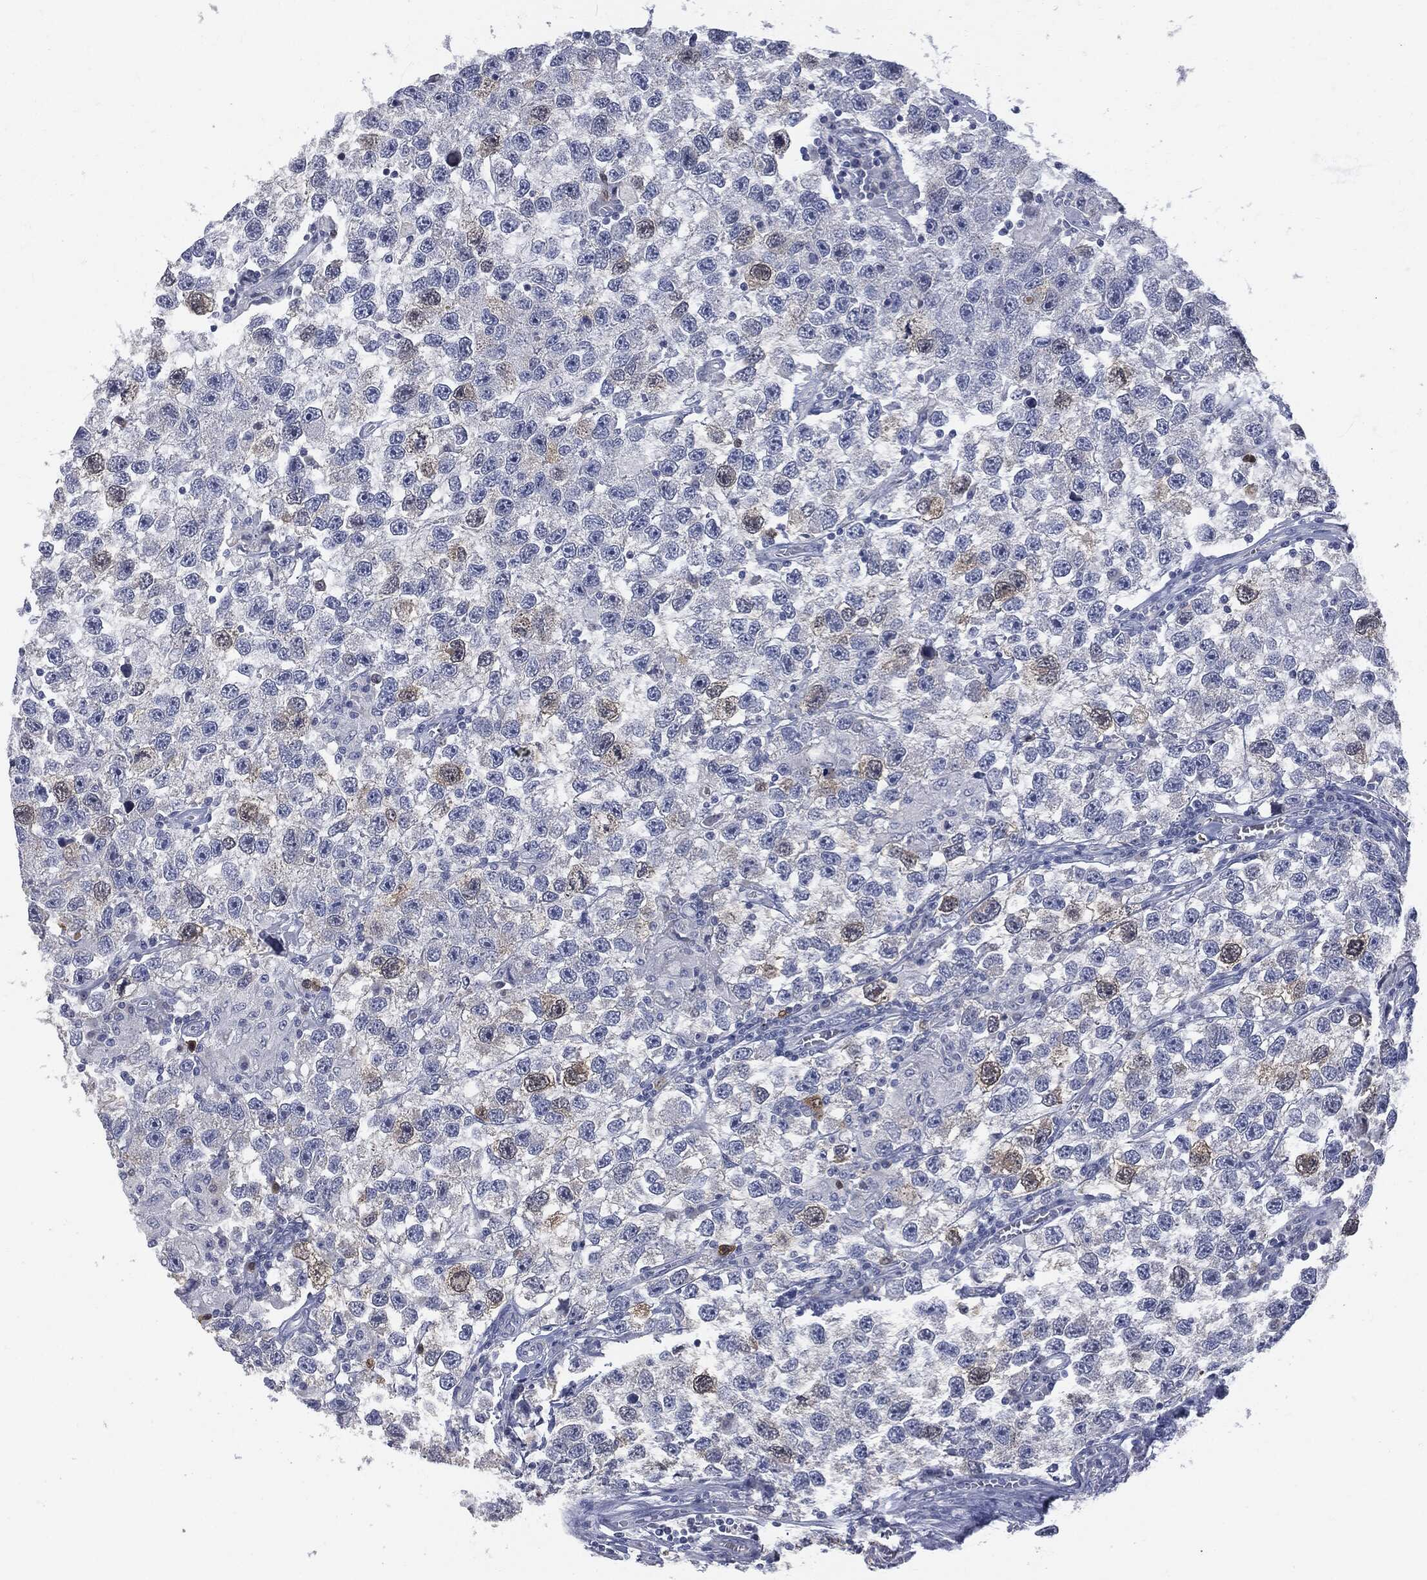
{"staining": {"intensity": "moderate", "quantity": "<25%", "location": "cytoplasmic/membranous"}, "tissue": "testis cancer", "cell_type": "Tumor cells", "image_type": "cancer", "snomed": [{"axis": "morphology", "description": "Seminoma, NOS"}, {"axis": "topography", "description": "Testis"}], "caption": "A brown stain highlights moderate cytoplasmic/membranous positivity of a protein in human seminoma (testis) tumor cells. The staining was performed using DAB (3,3'-diaminobenzidine), with brown indicating positive protein expression. Nuclei are stained blue with hematoxylin.", "gene": "UBE2C", "patient": {"sex": "male", "age": 26}}